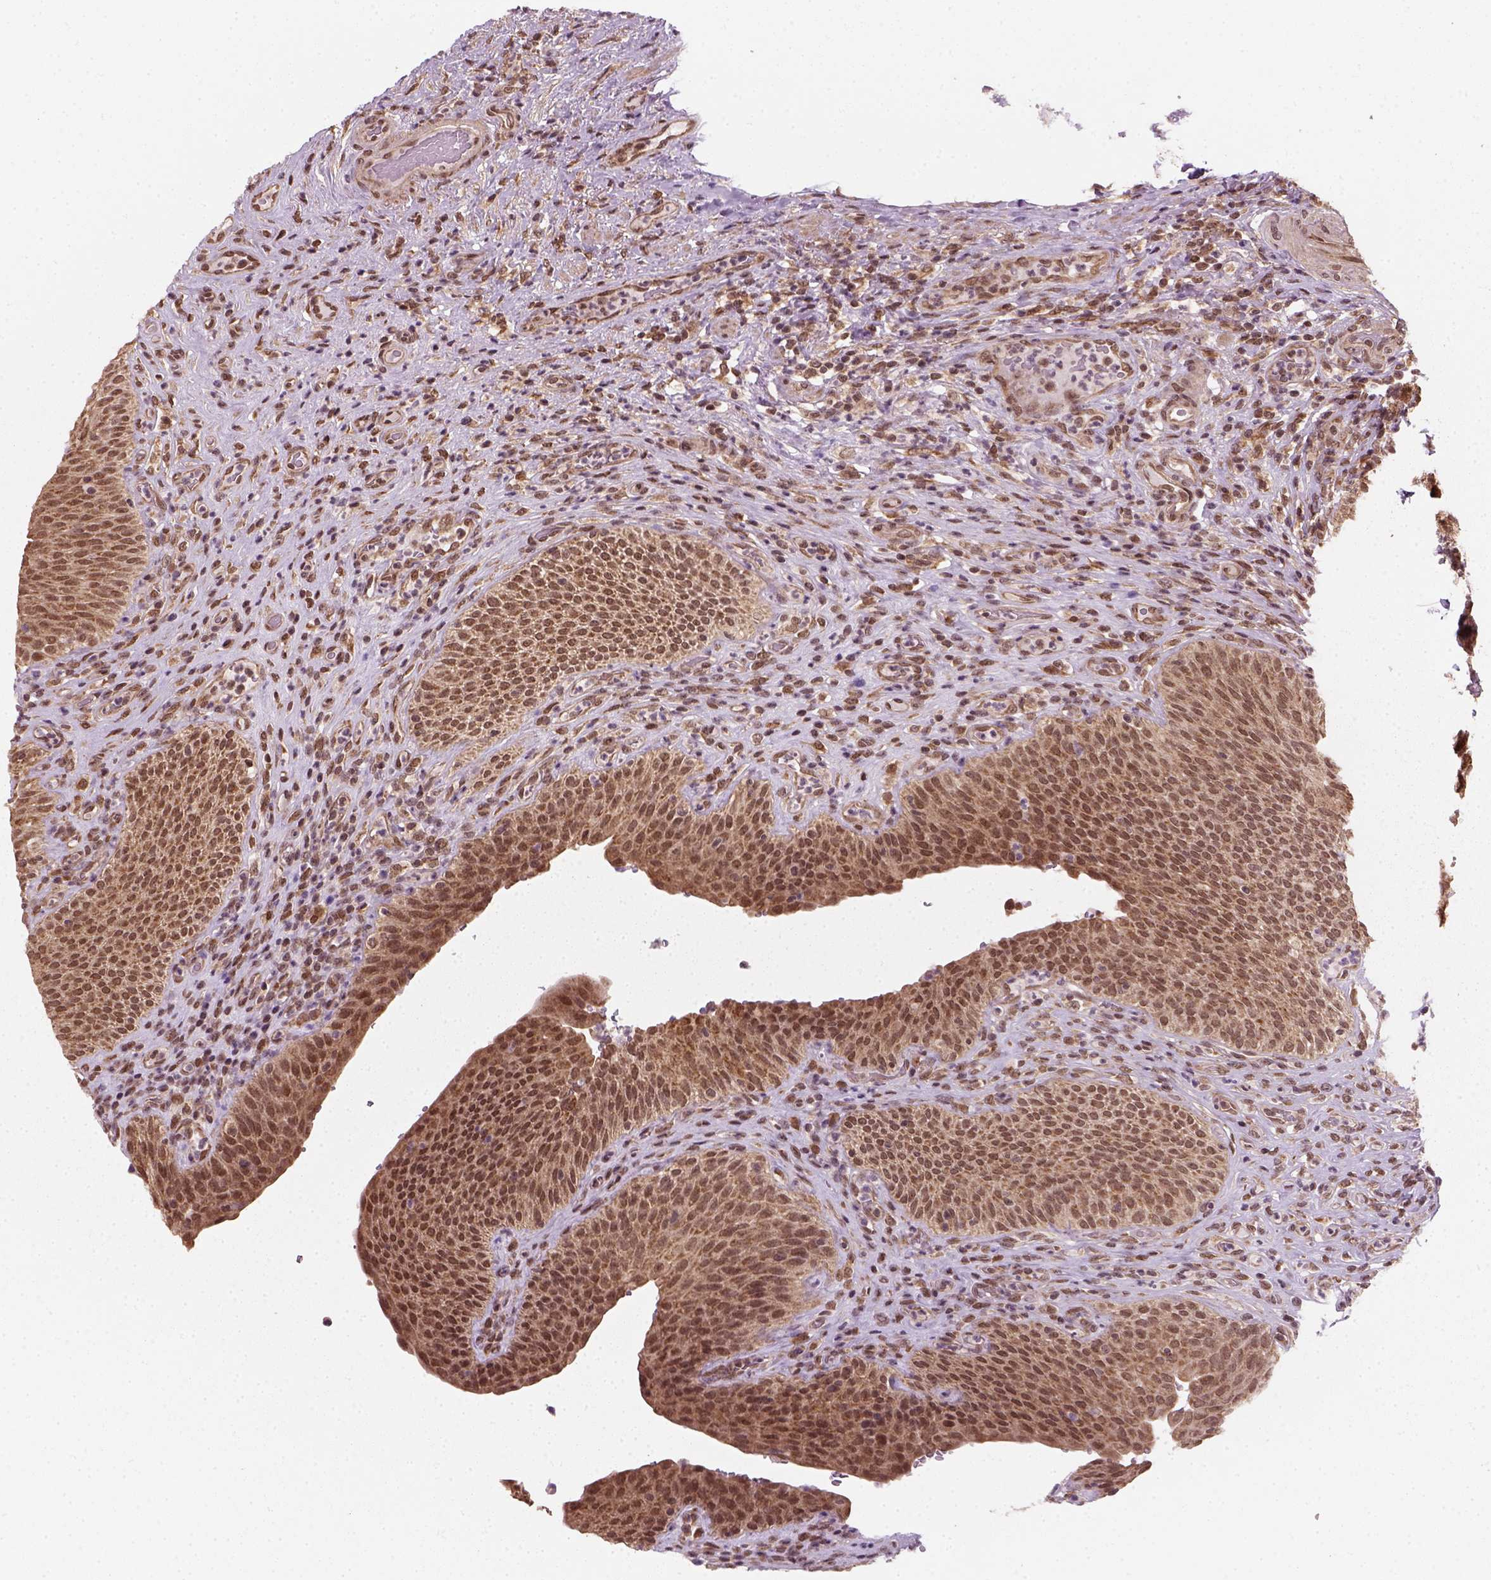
{"staining": {"intensity": "moderate", "quantity": ">75%", "location": "cytoplasmic/membranous,nuclear"}, "tissue": "urinary bladder", "cell_type": "Urothelial cells", "image_type": "normal", "snomed": [{"axis": "morphology", "description": "Normal tissue, NOS"}, {"axis": "topography", "description": "Urinary bladder"}, {"axis": "topography", "description": "Peripheral nerve tissue"}], "caption": "DAB (3,3'-diaminobenzidine) immunohistochemical staining of unremarkable human urinary bladder shows moderate cytoplasmic/membranous,nuclear protein positivity in approximately >75% of urothelial cells.", "gene": "NUDT9", "patient": {"sex": "male", "age": 66}}